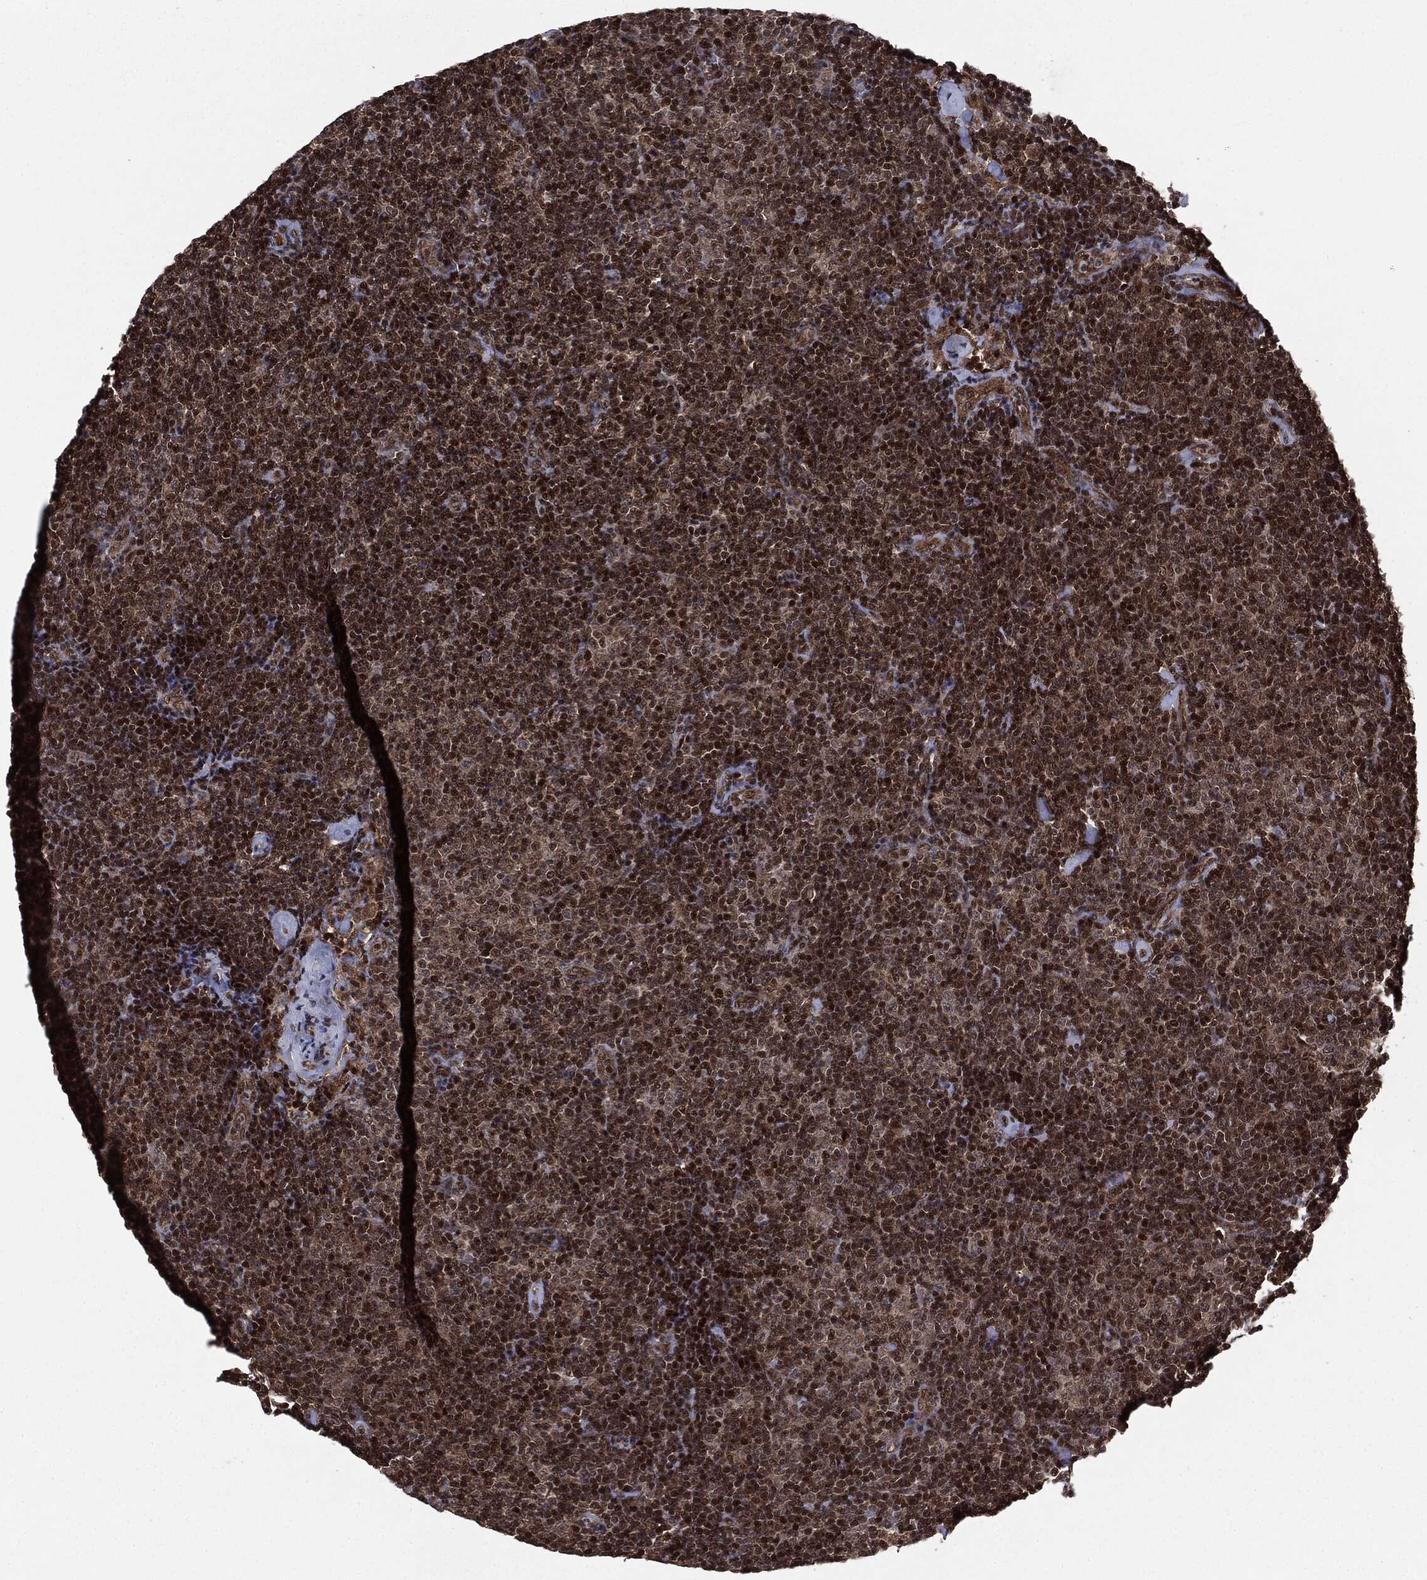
{"staining": {"intensity": "strong", "quantity": ">75%", "location": "nuclear"}, "tissue": "lymphoma", "cell_type": "Tumor cells", "image_type": "cancer", "snomed": [{"axis": "morphology", "description": "Malignant lymphoma, non-Hodgkin's type, Low grade"}, {"axis": "topography", "description": "Lymph node"}], "caption": "Immunohistochemistry (IHC) (DAB (3,3'-diaminobenzidine)) staining of human lymphoma demonstrates strong nuclear protein staining in about >75% of tumor cells.", "gene": "PTPA", "patient": {"sex": "male", "age": 81}}